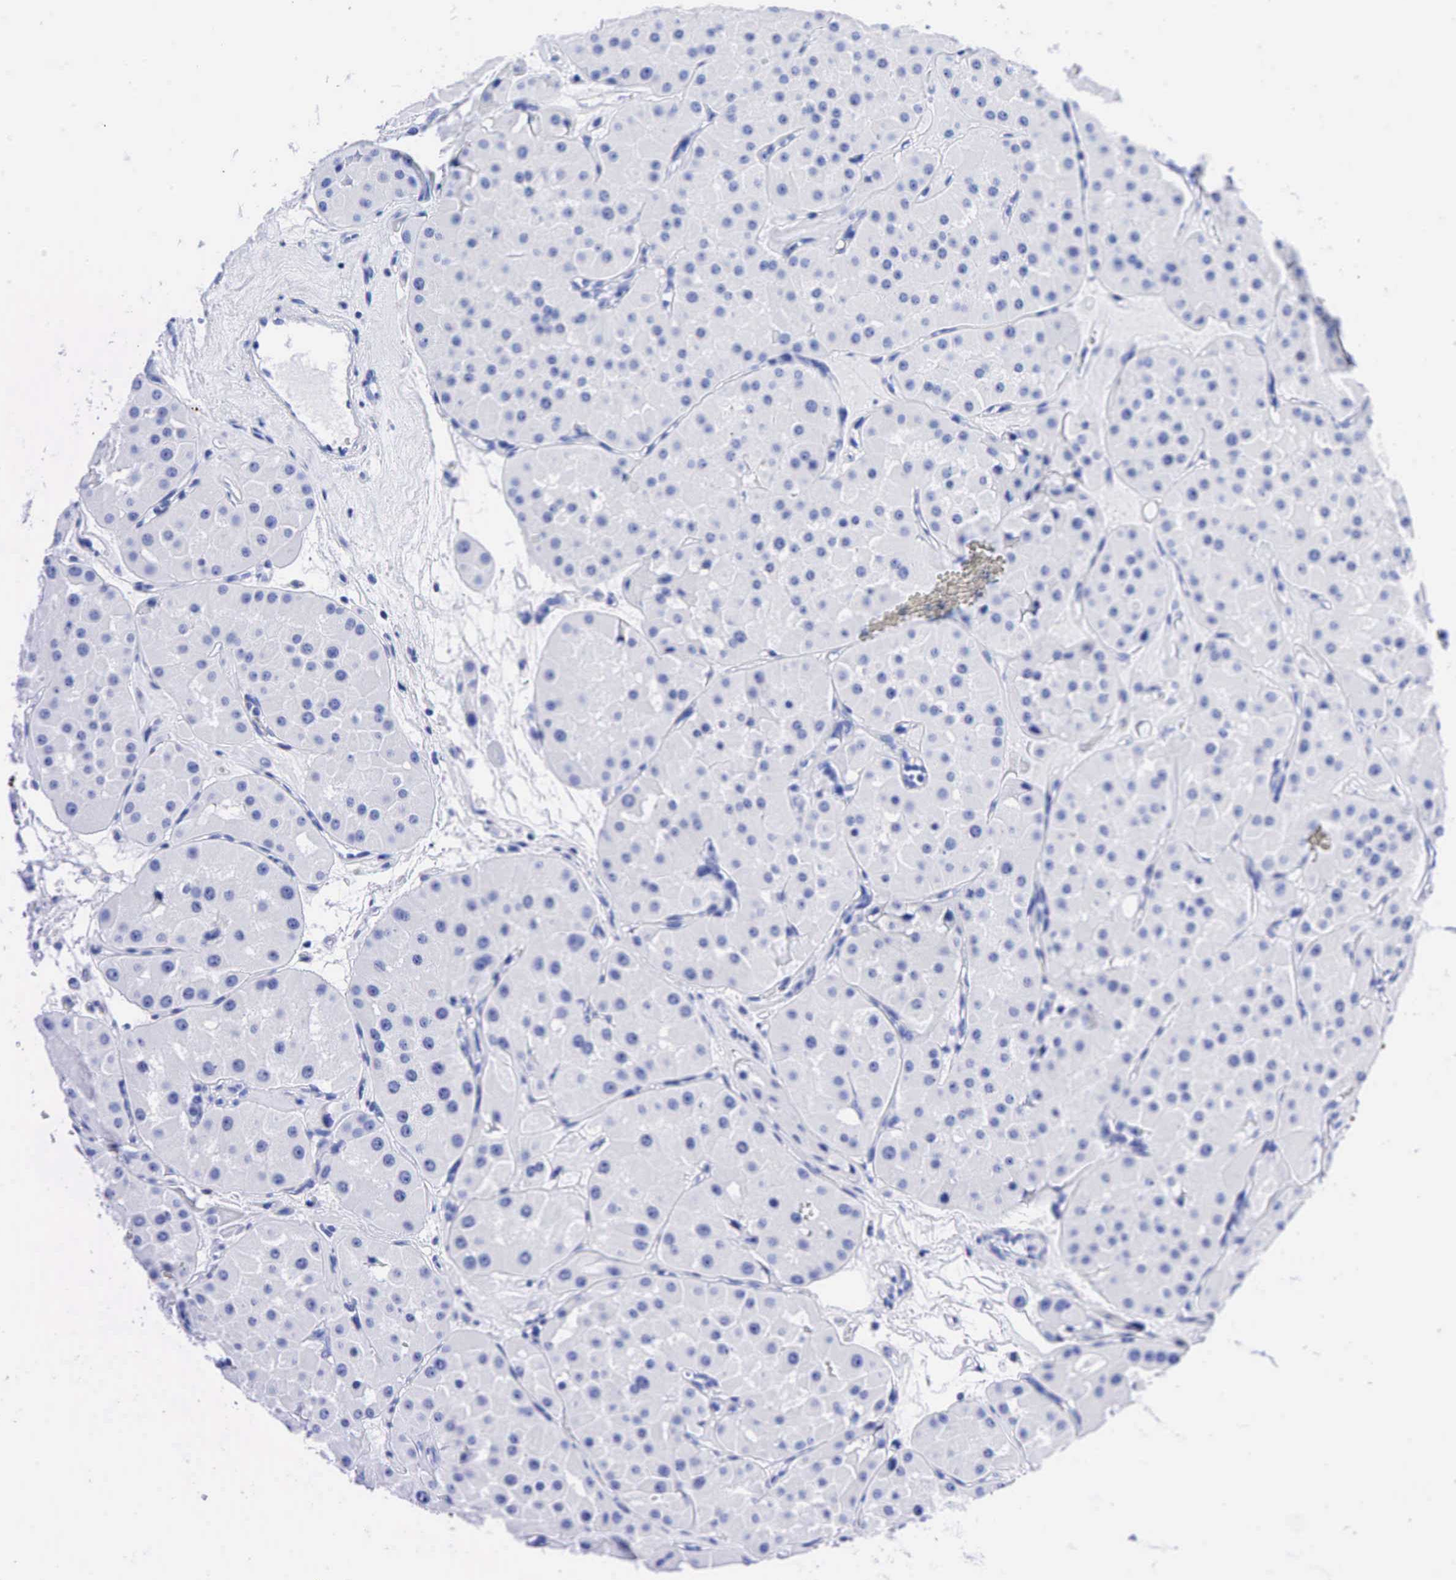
{"staining": {"intensity": "negative", "quantity": "none", "location": "none"}, "tissue": "renal cancer", "cell_type": "Tumor cells", "image_type": "cancer", "snomed": [{"axis": "morphology", "description": "Adenocarcinoma, uncertain malignant potential"}, {"axis": "topography", "description": "Kidney"}], "caption": "This is an IHC image of renal cancer (adenocarcinoma,  uncertain malignant potential). There is no positivity in tumor cells.", "gene": "CEACAM5", "patient": {"sex": "male", "age": 63}}